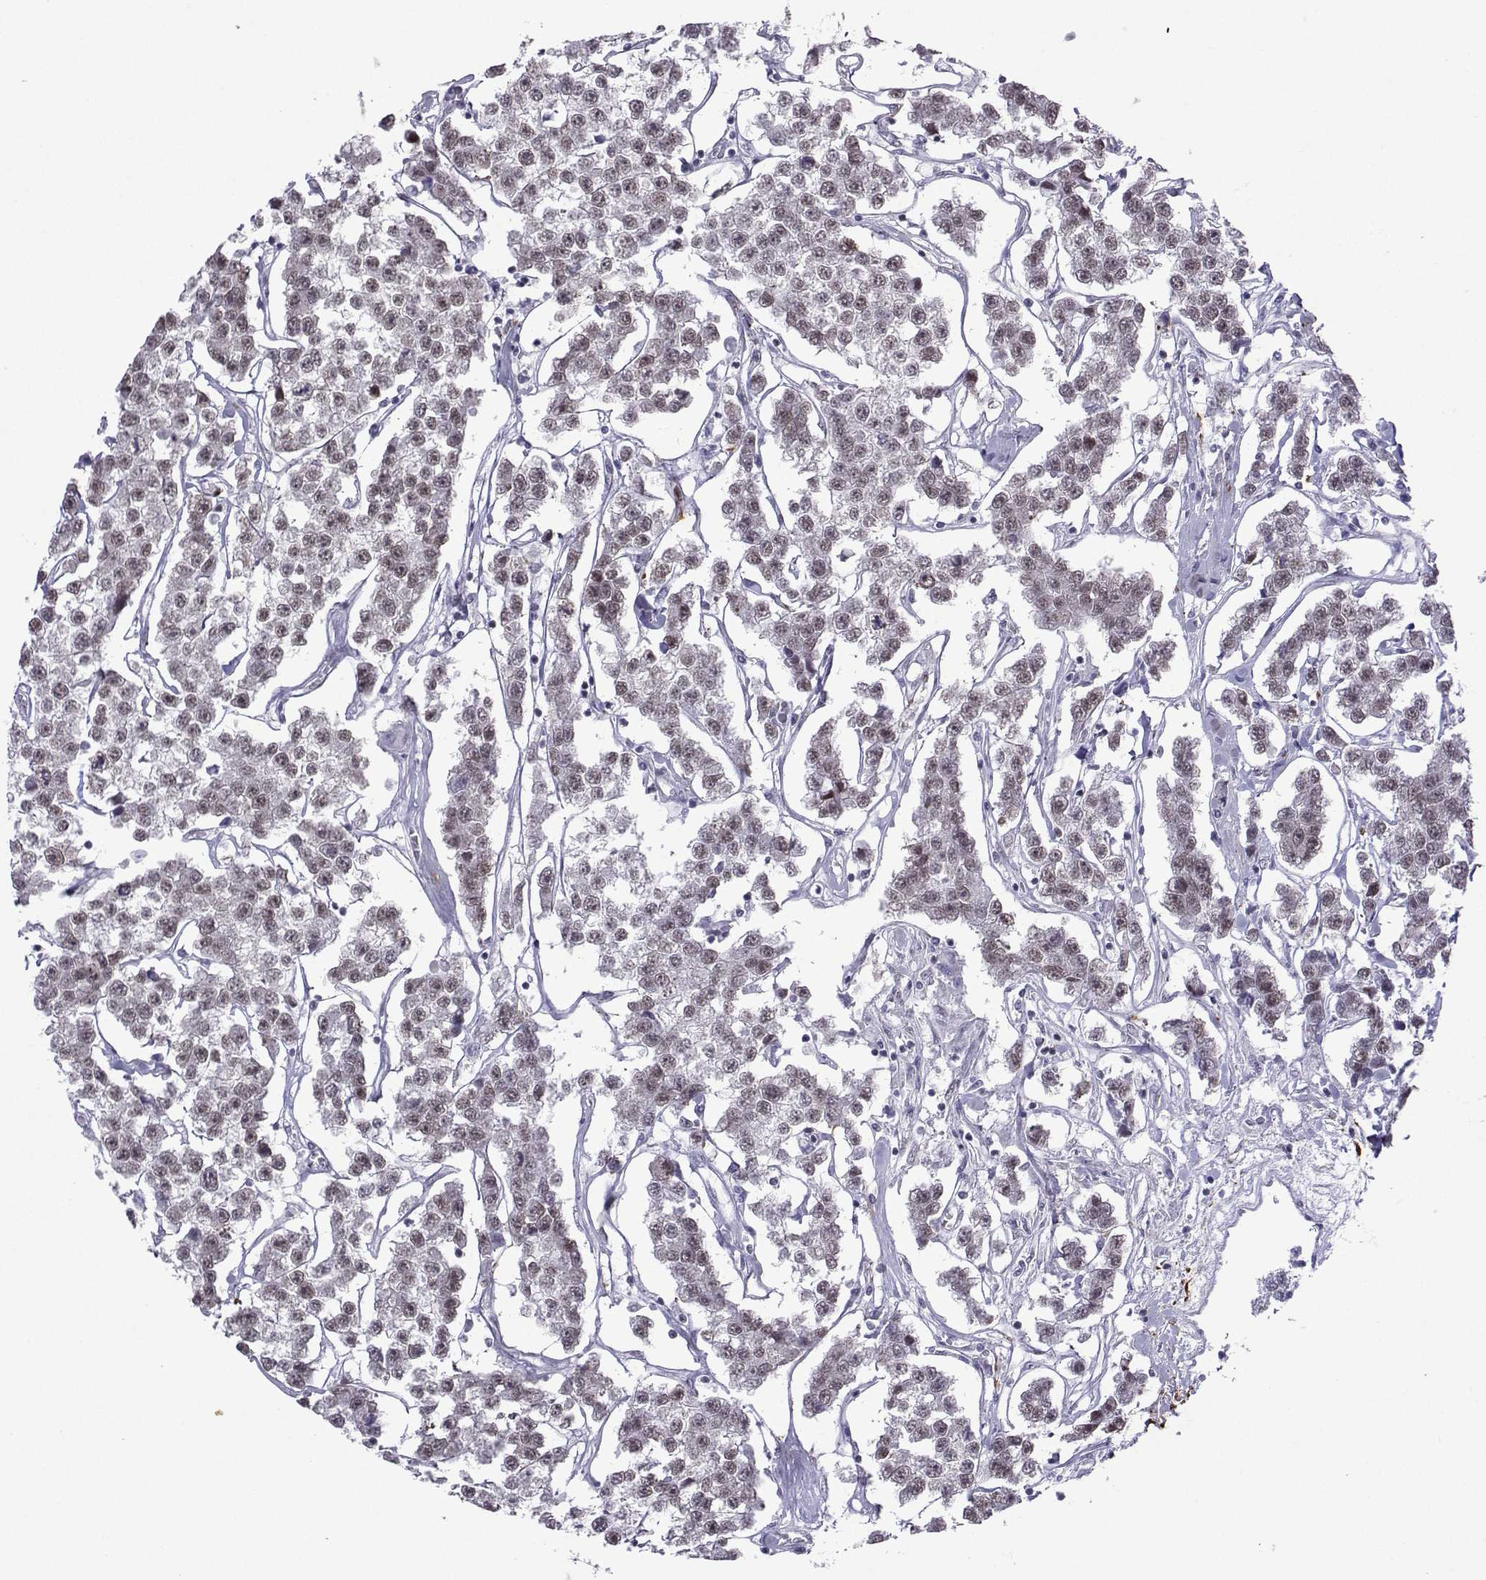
{"staining": {"intensity": "weak", "quantity": "25%-75%", "location": "nuclear"}, "tissue": "testis cancer", "cell_type": "Tumor cells", "image_type": "cancer", "snomed": [{"axis": "morphology", "description": "Seminoma, NOS"}, {"axis": "topography", "description": "Testis"}], "caption": "Testis cancer stained with DAB immunohistochemistry (IHC) demonstrates low levels of weak nuclear expression in about 25%-75% of tumor cells.", "gene": "LORICRIN", "patient": {"sex": "male", "age": 59}}